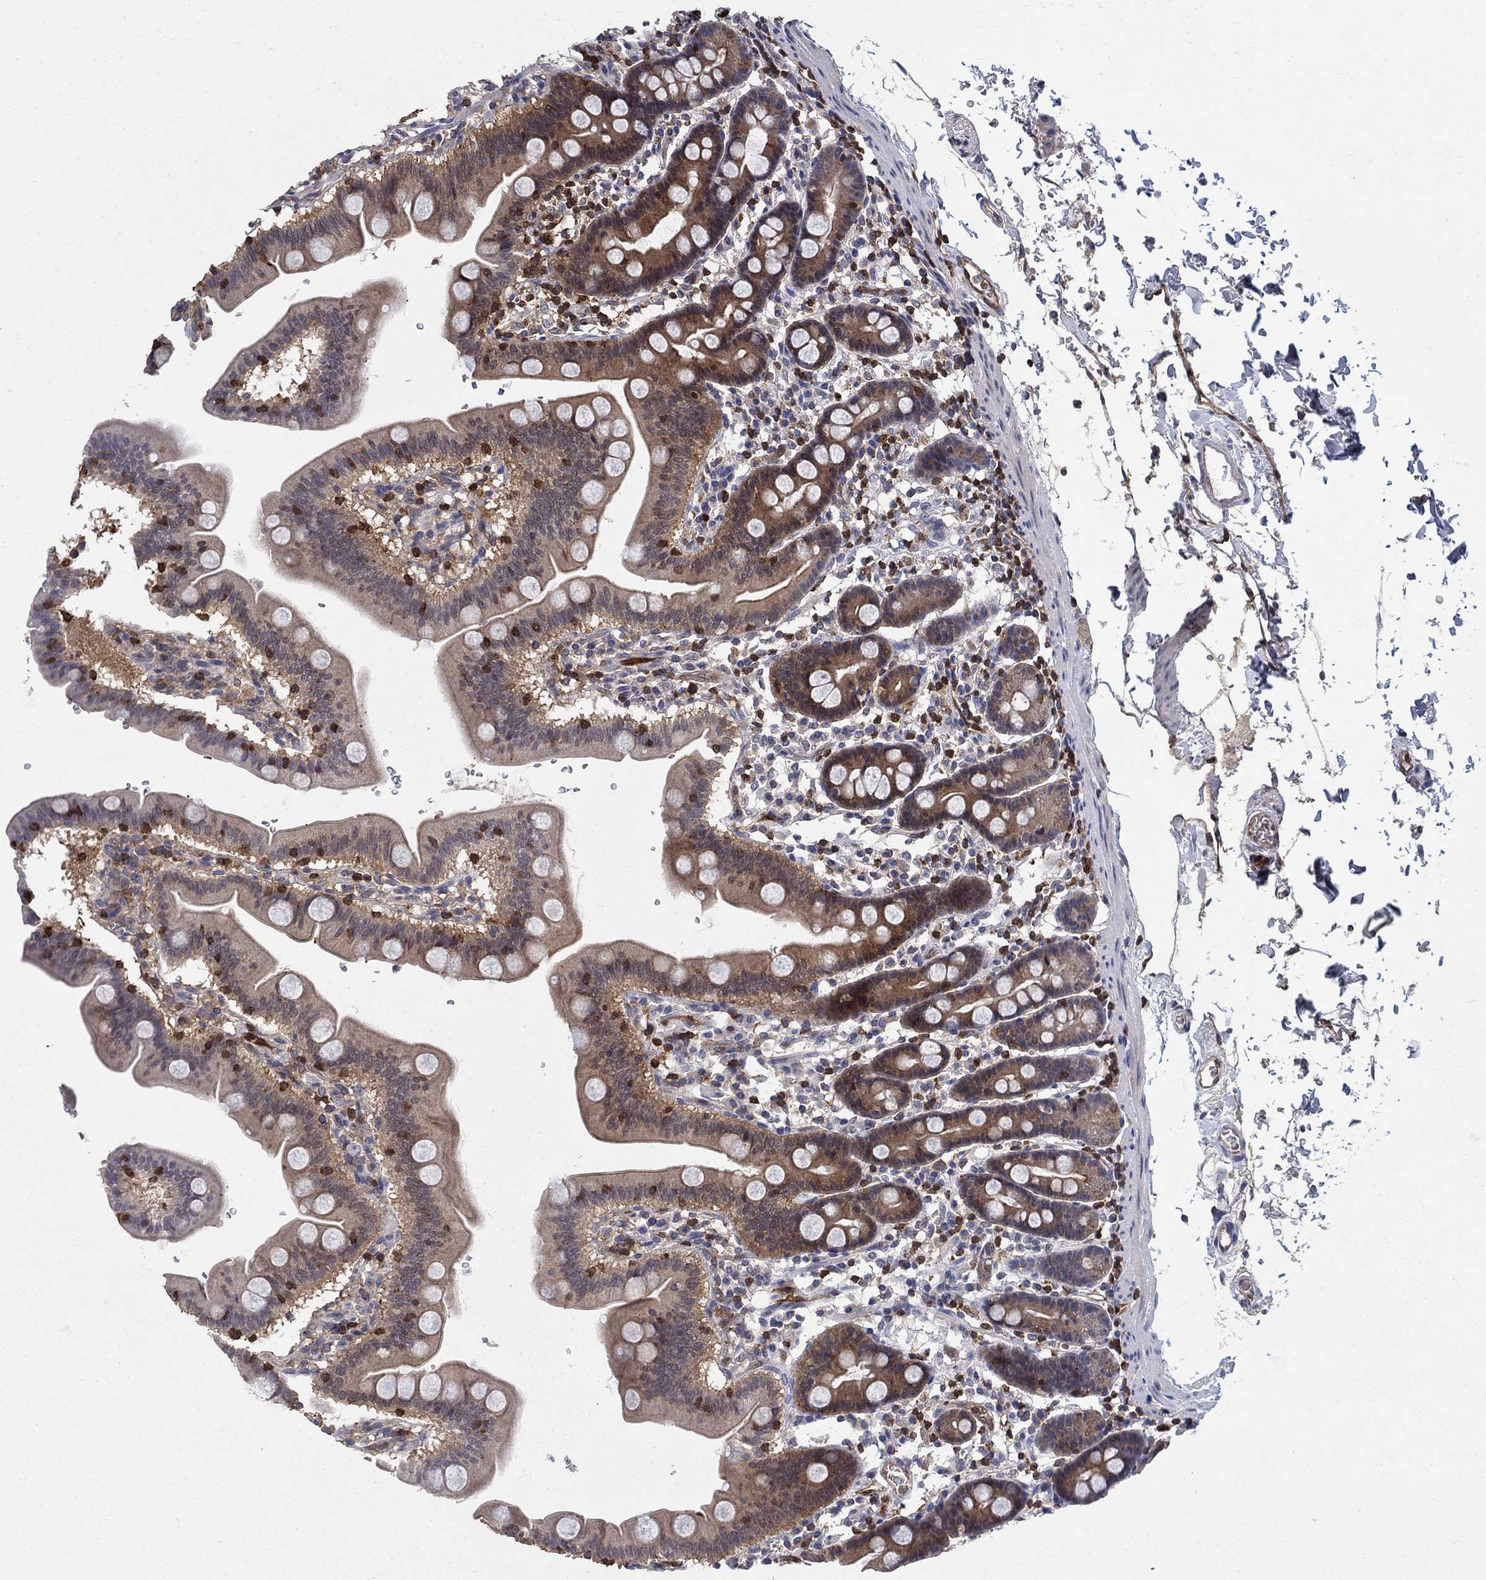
{"staining": {"intensity": "moderate", "quantity": "<25%", "location": "cytoplasmic/membranous"}, "tissue": "duodenum", "cell_type": "Glandular cells", "image_type": "normal", "snomed": [{"axis": "morphology", "description": "Normal tissue, NOS"}, {"axis": "topography", "description": "Duodenum"}], "caption": "Duodenum stained with immunohistochemistry (IHC) exhibits moderate cytoplasmic/membranous expression in about <25% of glandular cells.", "gene": "AGFG2", "patient": {"sex": "male", "age": 59}}